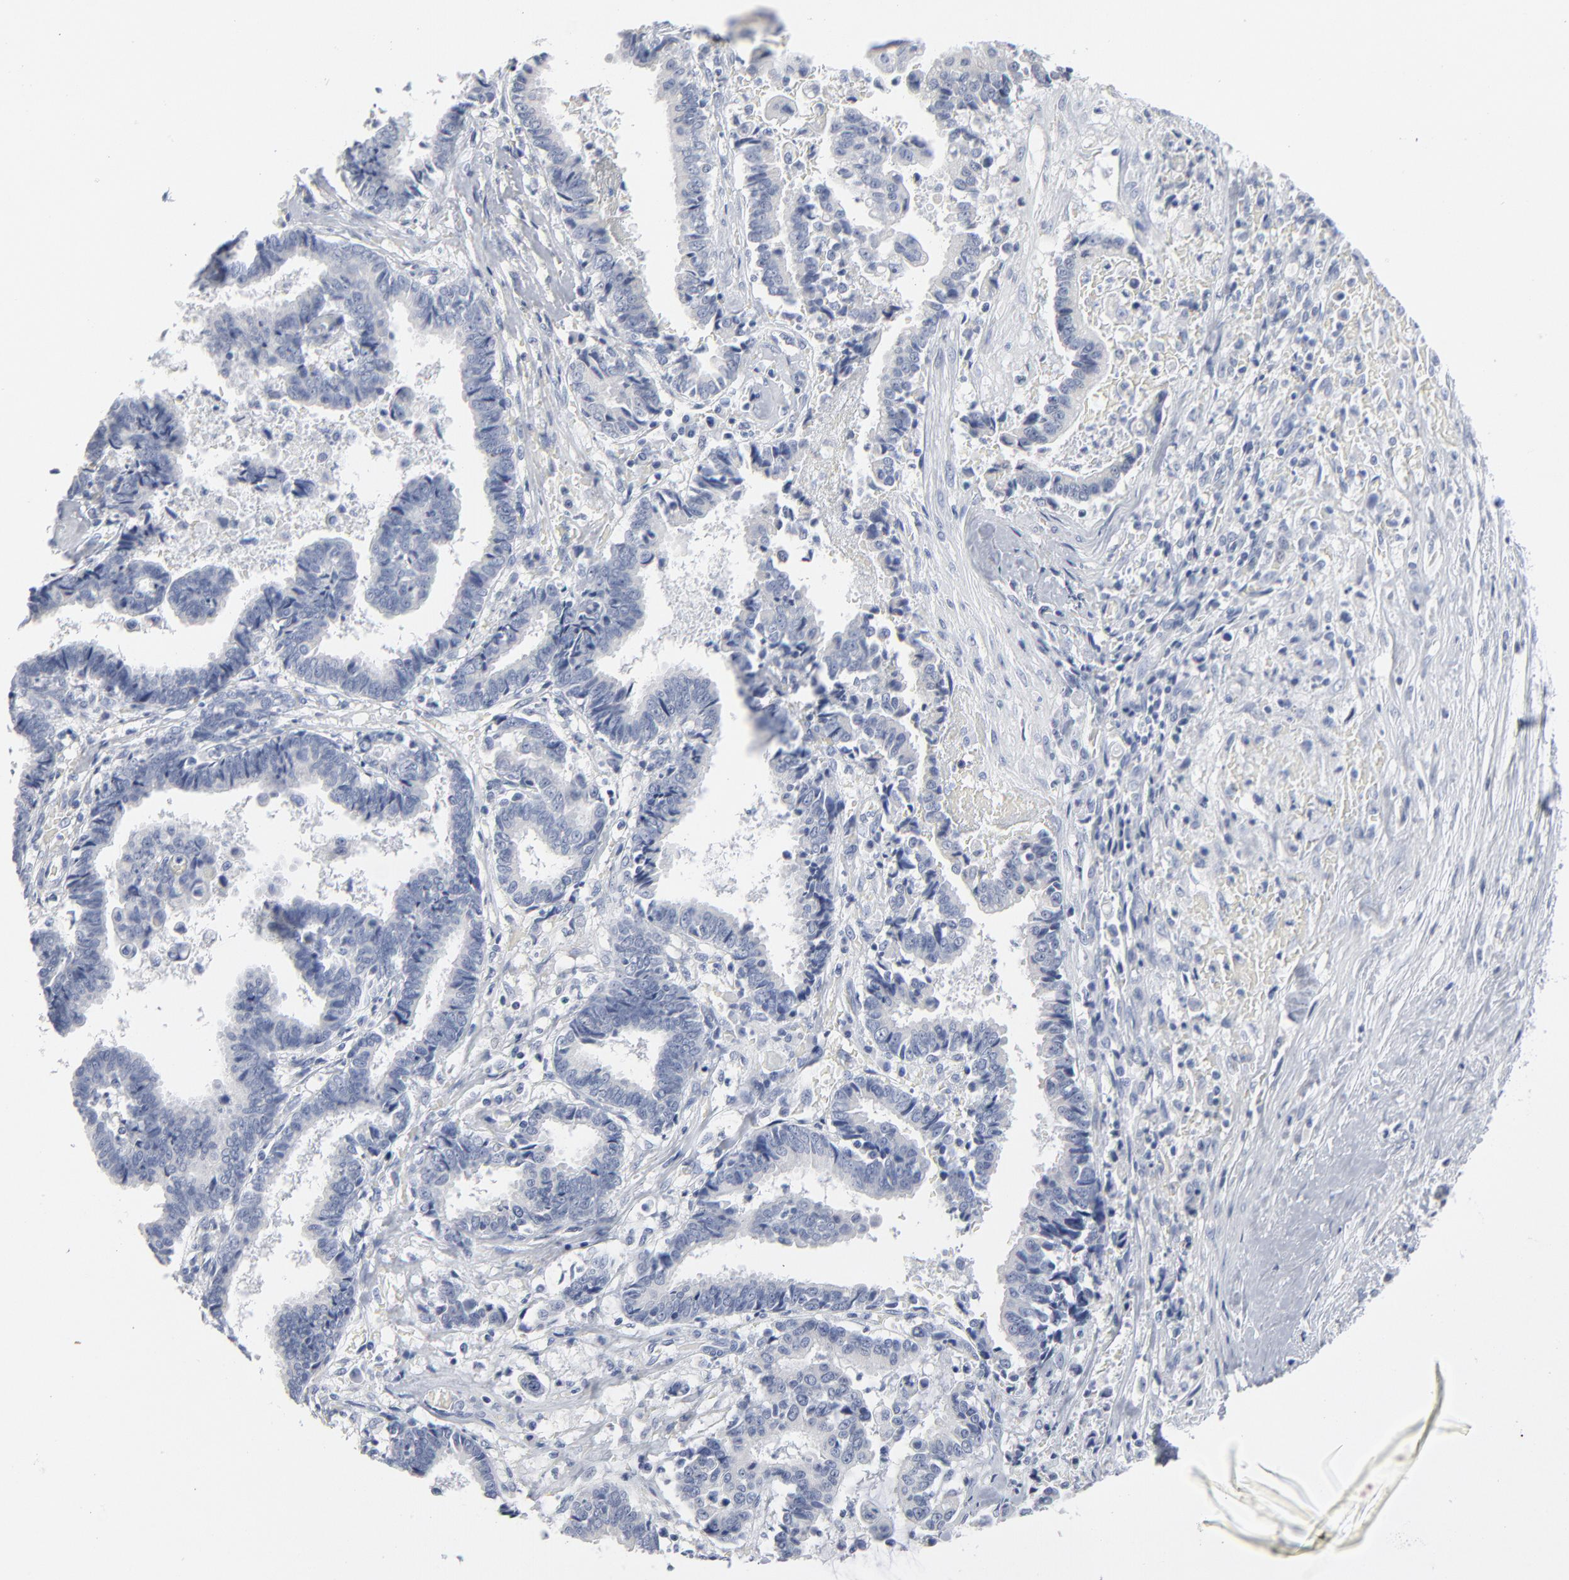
{"staining": {"intensity": "negative", "quantity": "none", "location": "none"}, "tissue": "liver cancer", "cell_type": "Tumor cells", "image_type": "cancer", "snomed": [{"axis": "morphology", "description": "Cholangiocarcinoma"}, {"axis": "topography", "description": "Liver"}], "caption": "Liver cancer (cholangiocarcinoma) was stained to show a protein in brown. There is no significant positivity in tumor cells.", "gene": "PAGE1", "patient": {"sex": "male", "age": 57}}